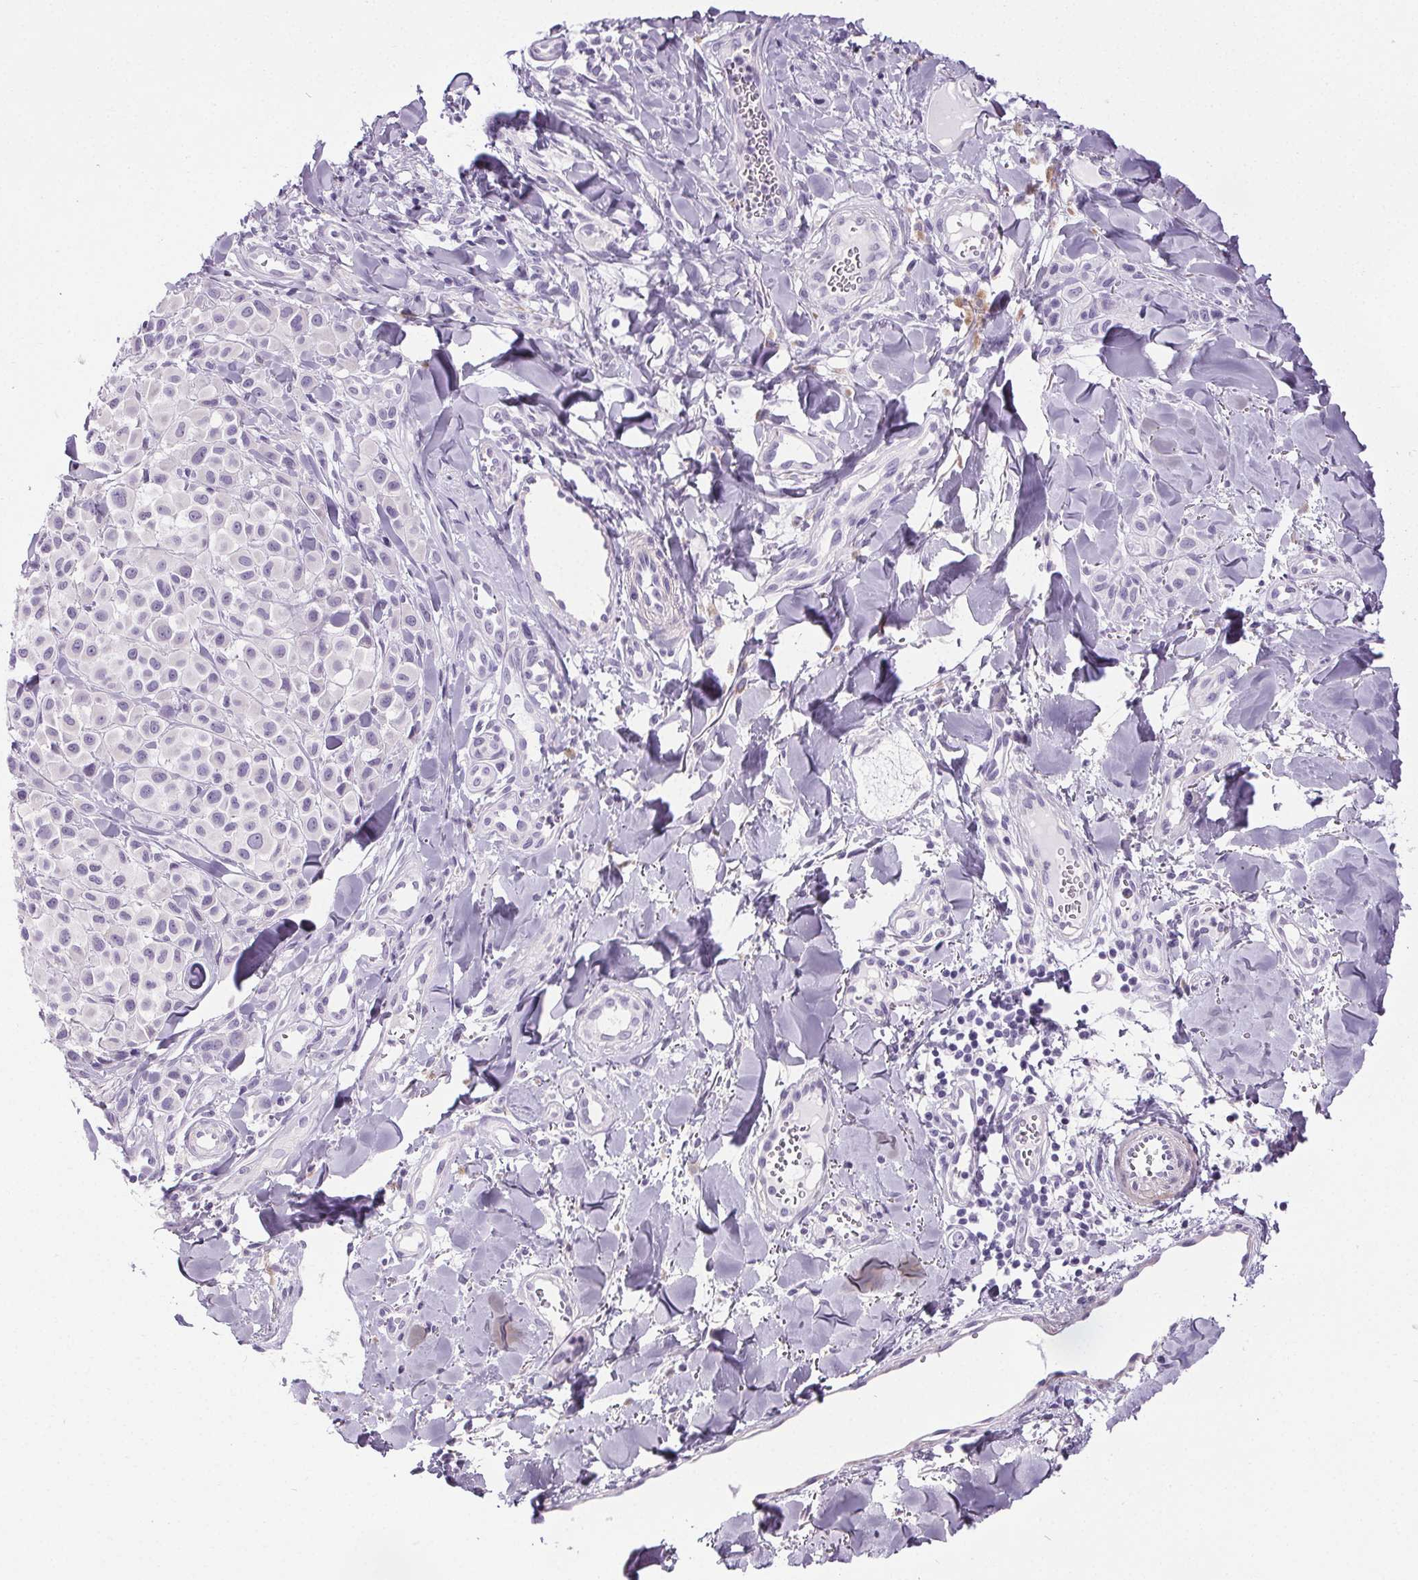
{"staining": {"intensity": "negative", "quantity": "none", "location": "none"}, "tissue": "melanoma", "cell_type": "Tumor cells", "image_type": "cancer", "snomed": [{"axis": "morphology", "description": "Malignant melanoma, NOS"}, {"axis": "topography", "description": "Skin"}], "caption": "DAB (3,3'-diaminobenzidine) immunohistochemical staining of malignant melanoma displays no significant staining in tumor cells. (Stains: DAB immunohistochemistry with hematoxylin counter stain, Microscopy: brightfield microscopy at high magnification).", "gene": "ELAVL2", "patient": {"sex": "male", "age": 77}}